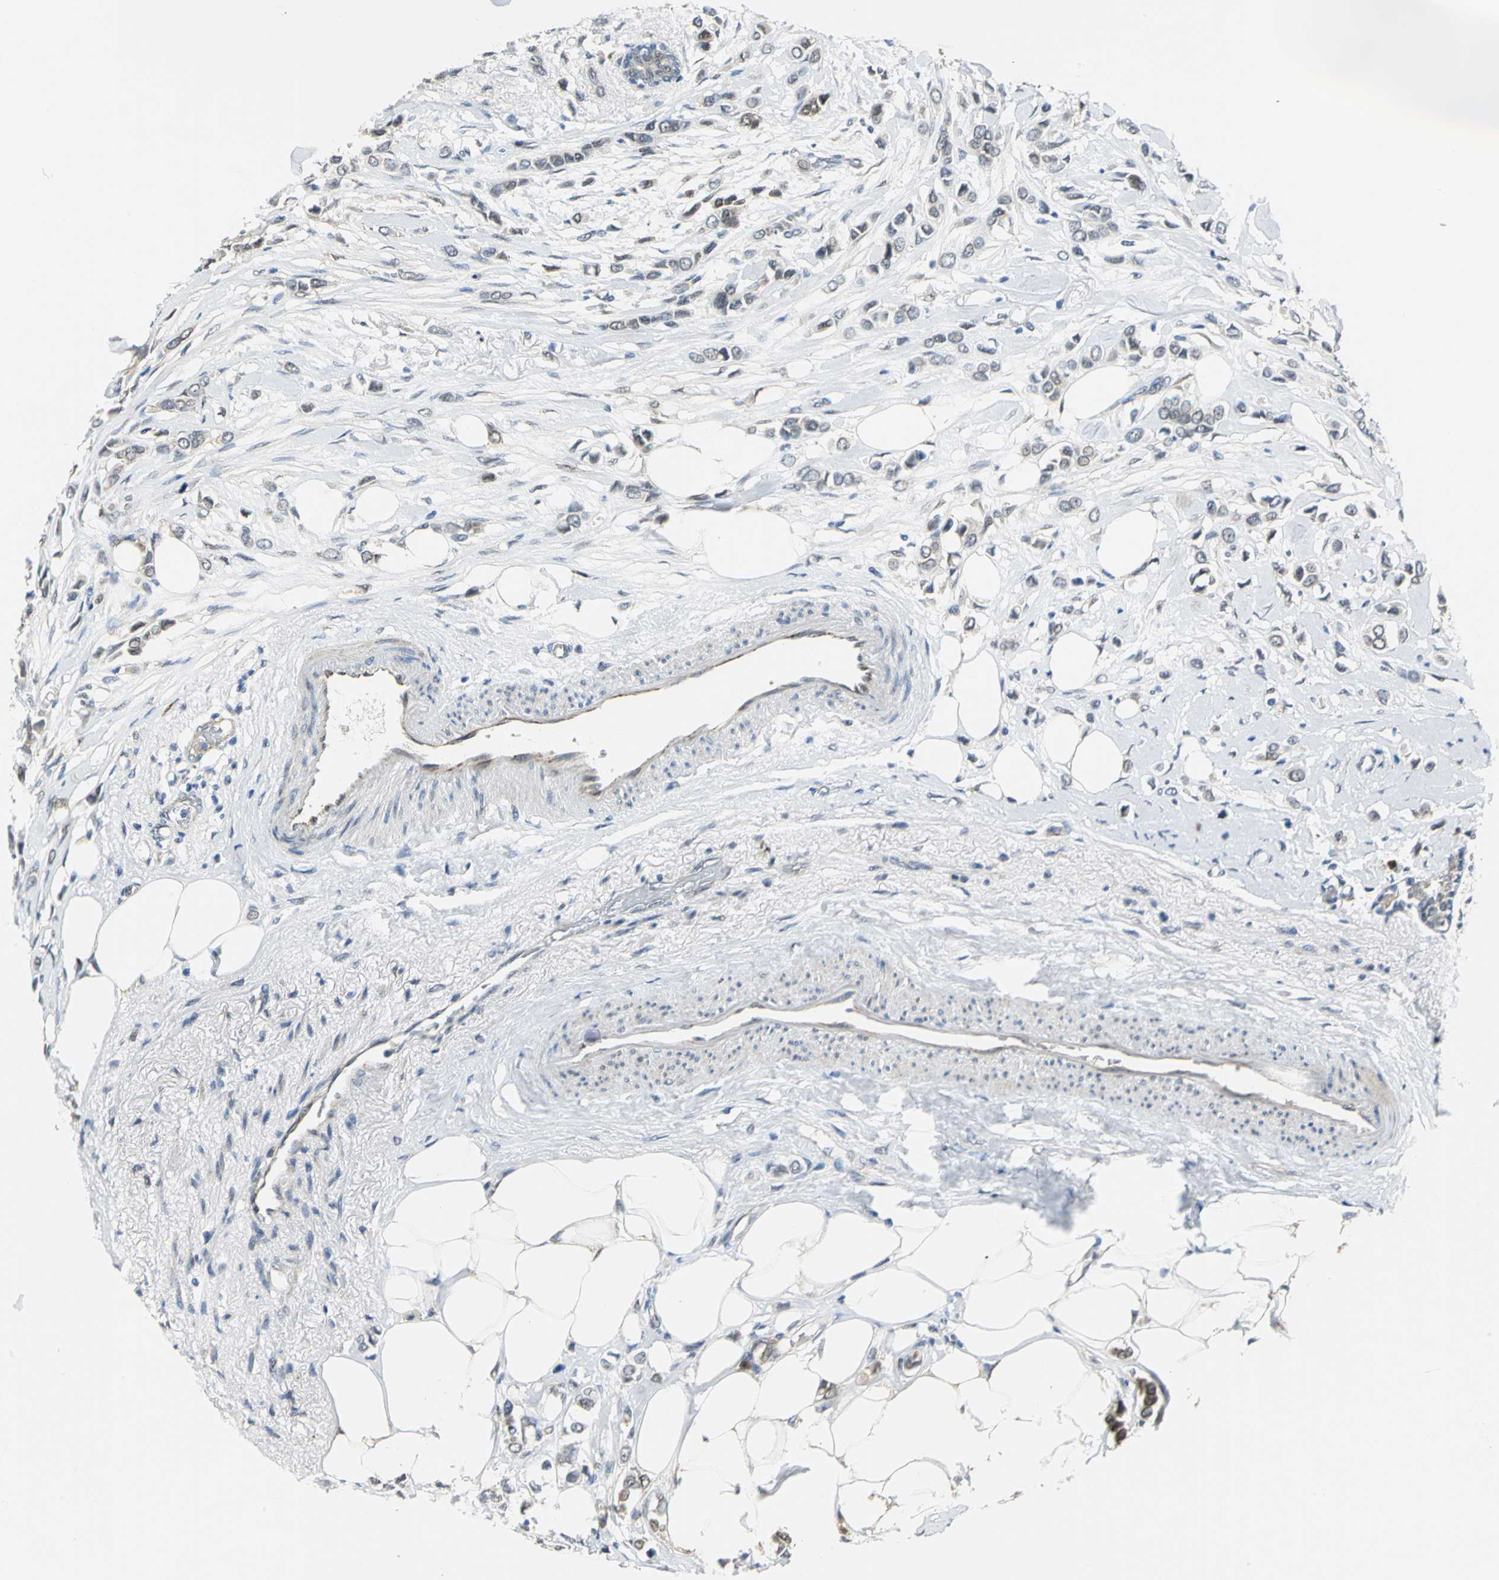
{"staining": {"intensity": "weak", "quantity": "<25%", "location": "cytoplasmic/membranous"}, "tissue": "breast cancer", "cell_type": "Tumor cells", "image_type": "cancer", "snomed": [{"axis": "morphology", "description": "Lobular carcinoma"}, {"axis": "topography", "description": "Breast"}], "caption": "Tumor cells show no significant protein expression in breast cancer (lobular carcinoma).", "gene": "PGM3", "patient": {"sex": "female", "age": 51}}